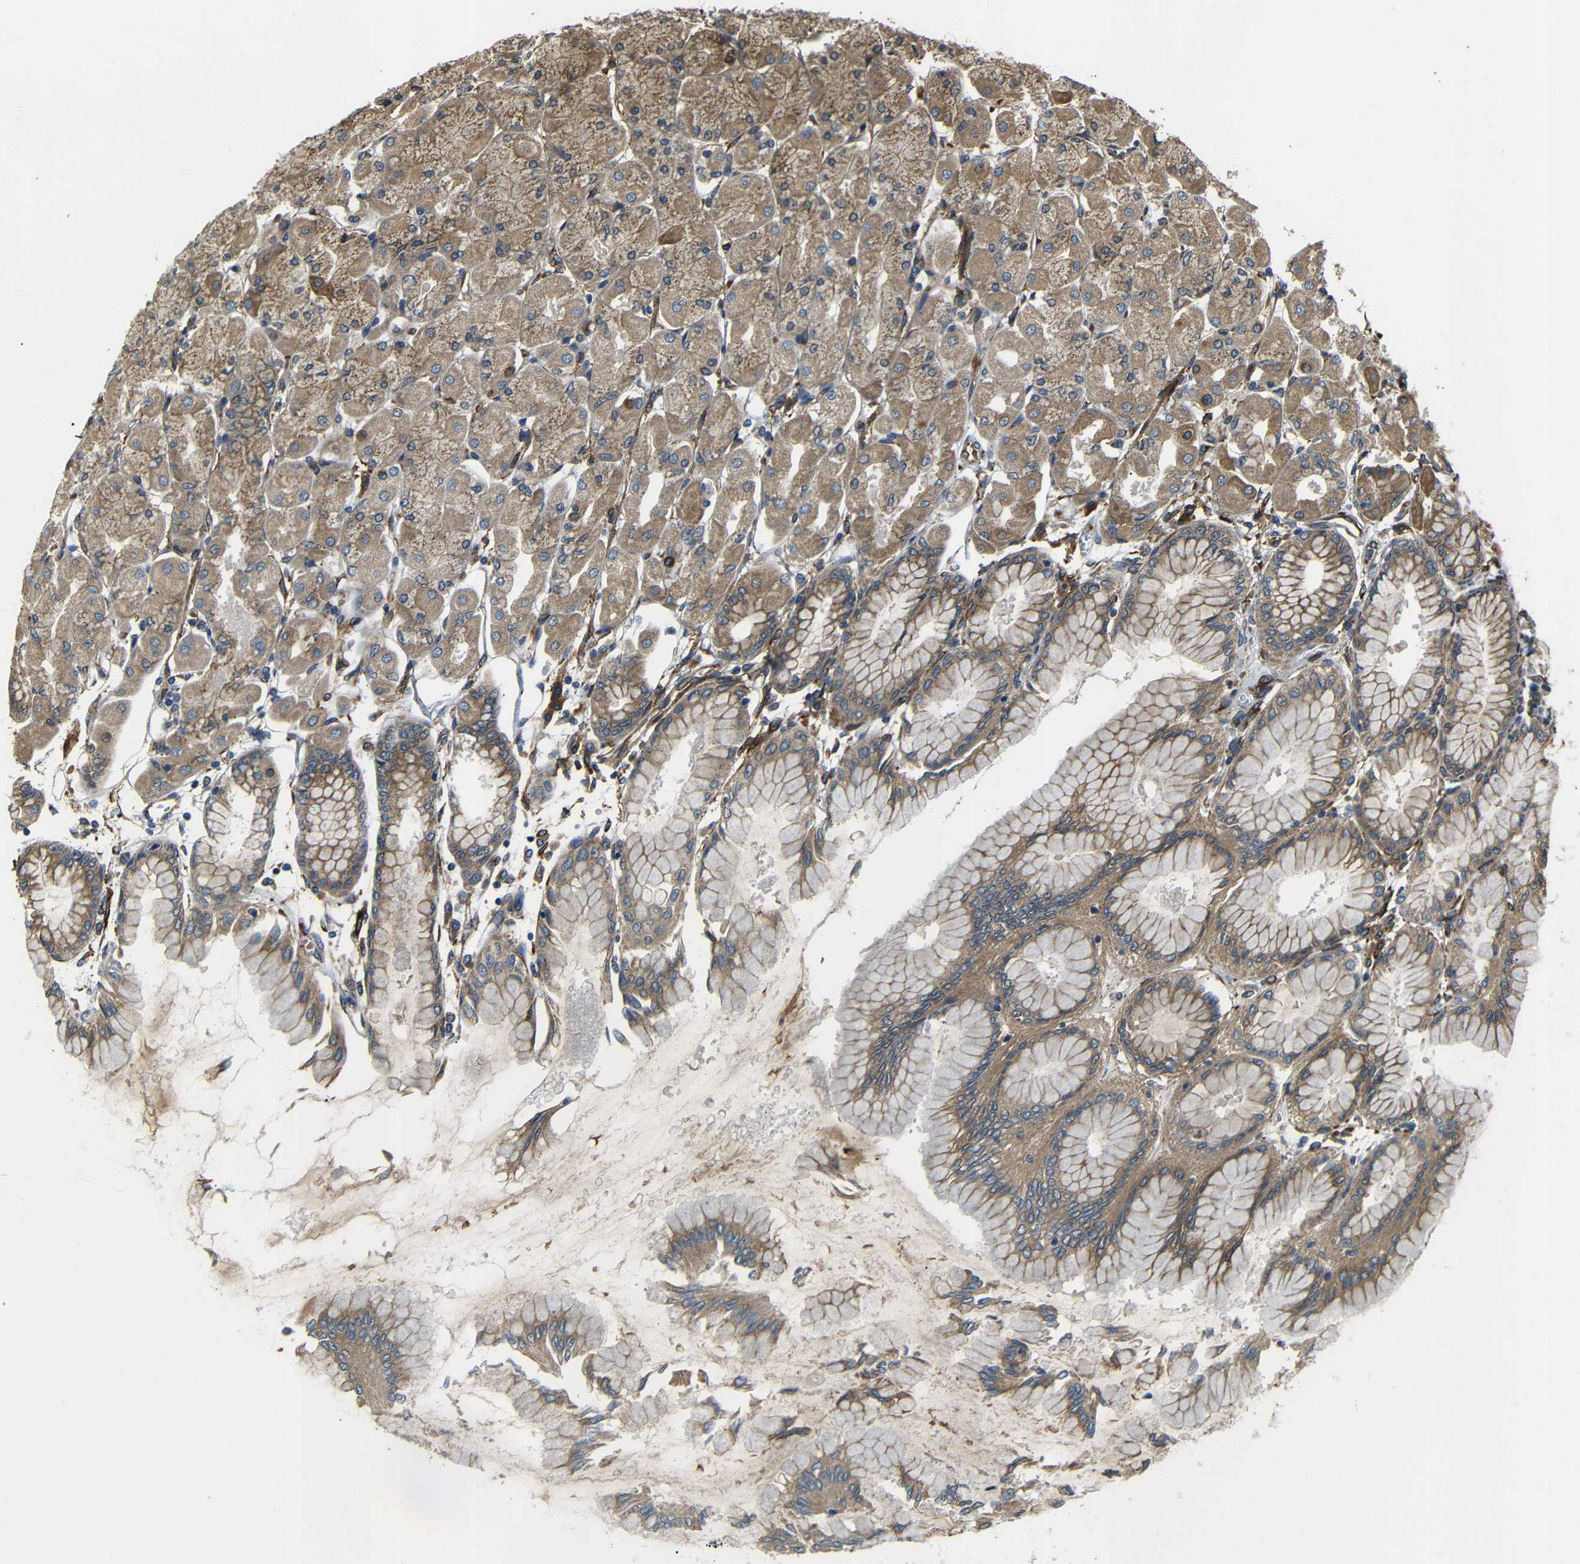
{"staining": {"intensity": "moderate", "quantity": ">75%", "location": "cytoplasmic/membranous"}, "tissue": "stomach", "cell_type": "Glandular cells", "image_type": "normal", "snomed": [{"axis": "morphology", "description": "Normal tissue, NOS"}, {"axis": "topography", "description": "Stomach, upper"}], "caption": "Glandular cells exhibit medium levels of moderate cytoplasmic/membranous positivity in approximately >75% of cells in unremarkable stomach. (brown staining indicates protein expression, while blue staining denotes nuclei).", "gene": "TRPC1", "patient": {"sex": "female", "age": 56}}